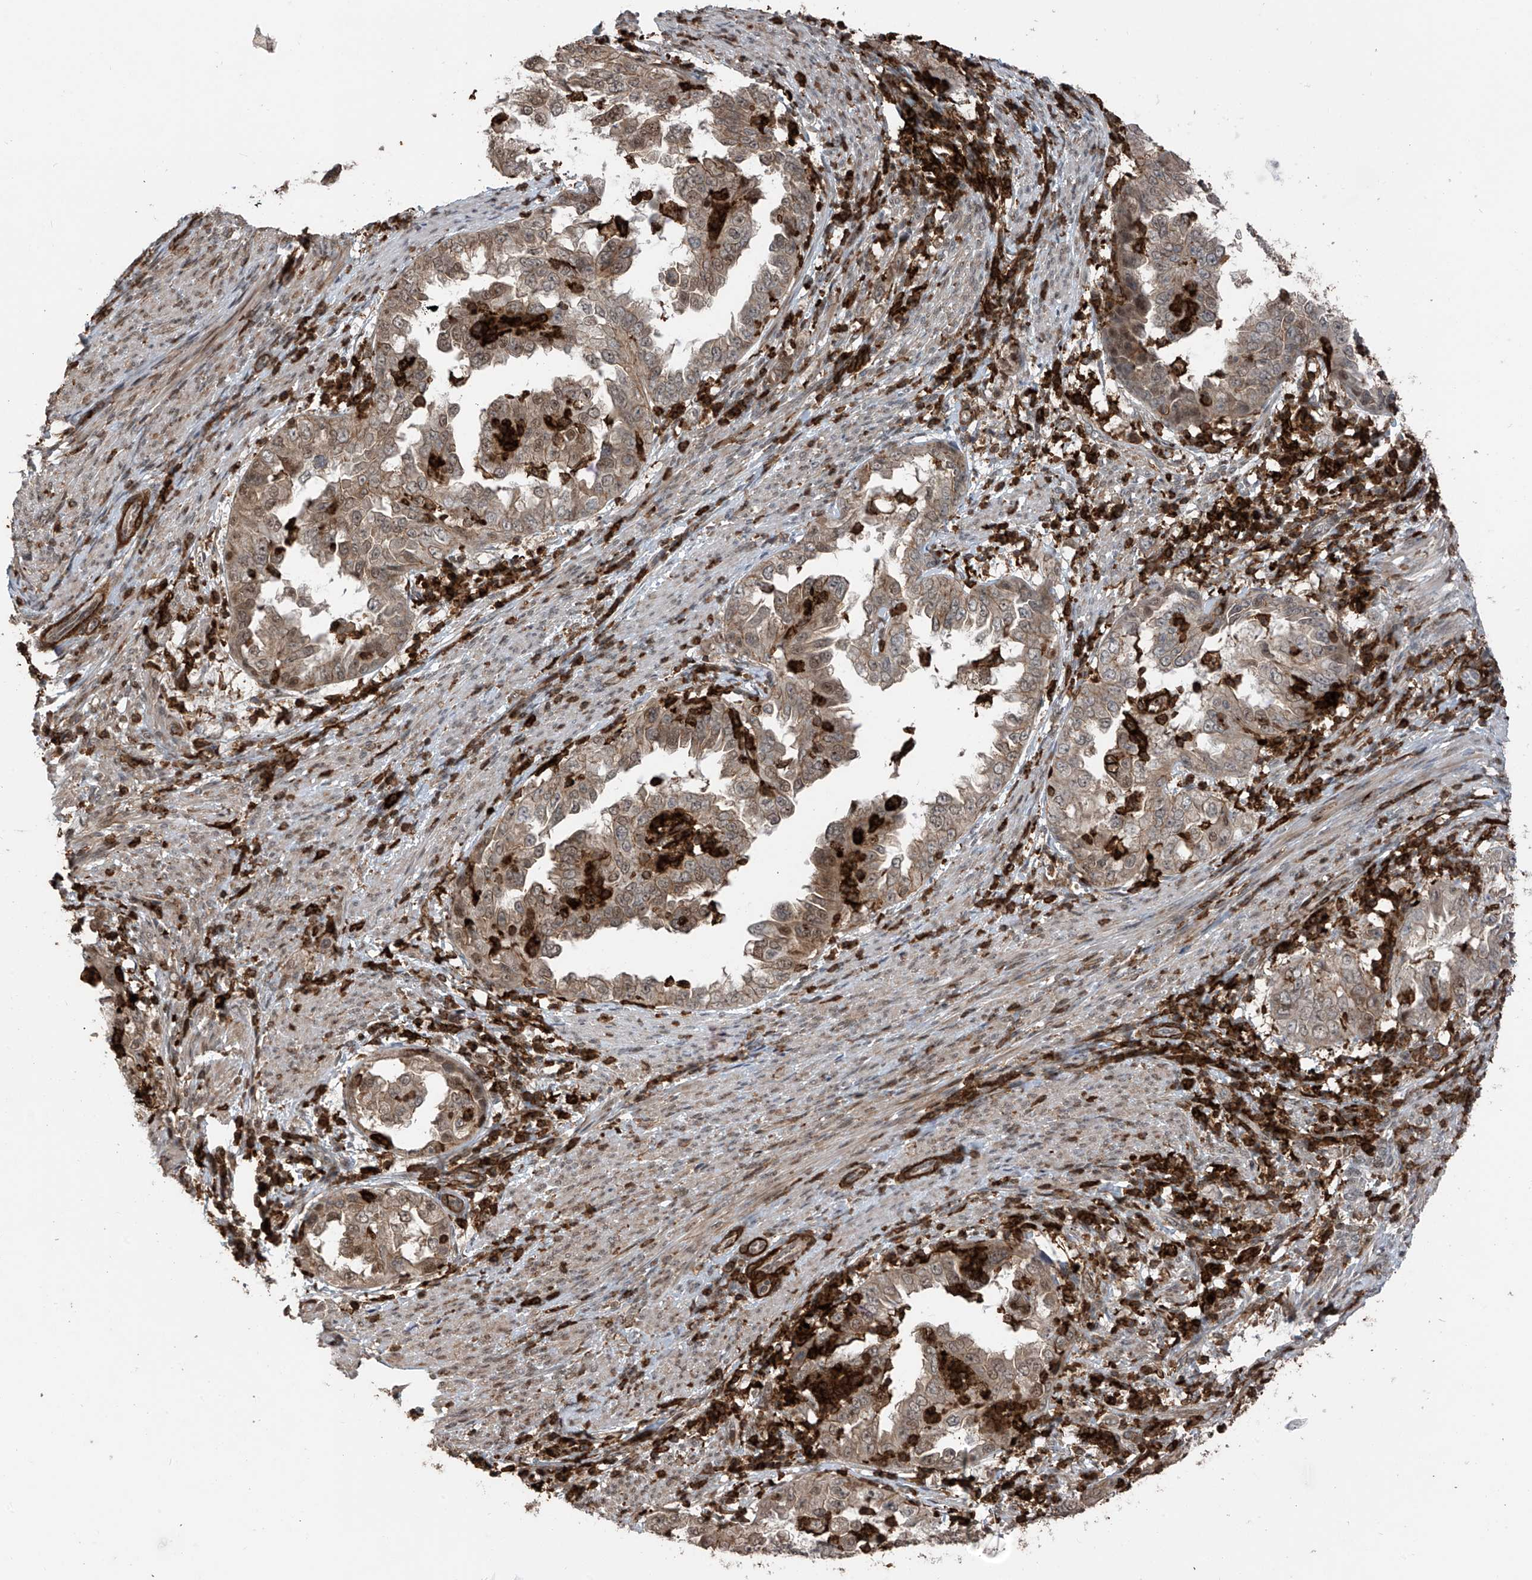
{"staining": {"intensity": "moderate", "quantity": ">75%", "location": "cytoplasmic/membranous,nuclear"}, "tissue": "endometrial cancer", "cell_type": "Tumor cells", "image_type": "cancer", "snomed": [{"axis": "morphology", "description": "Adenocarcinoma, NOS"}, {"axis": "topography", "description": "Endometrium"}], "caption": "Adenocarcinoma (endometrial) tissue reveals moderate cytoplasmic/membranous and nuclear expression in about >75% of tumor cells", "gene": "MICAL1", "patient": {"sex": "female", "age": 85}}